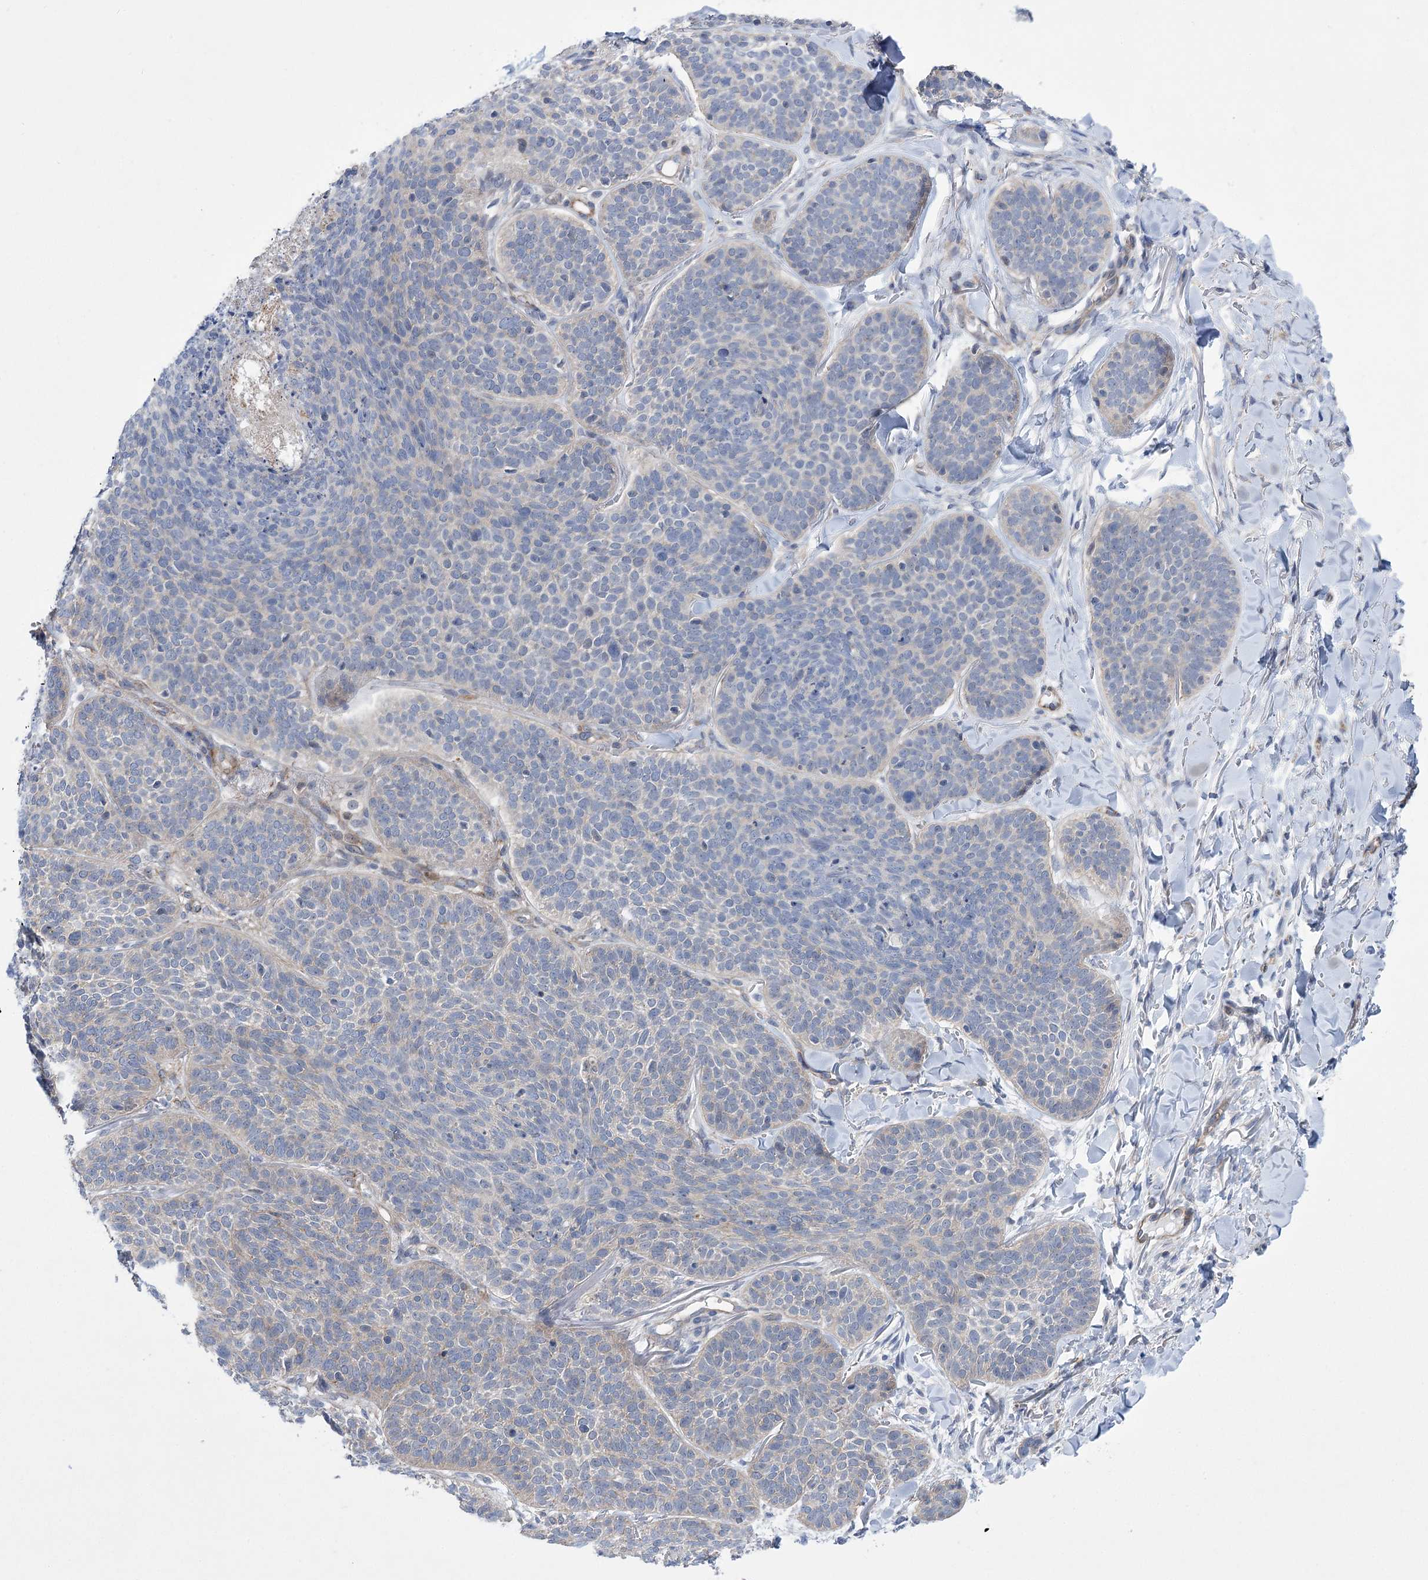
{"staining": {"intensity": "negative", "quantity": "none", "location": "none"}, "tissue": "skin cancer", "cell_type": "Tumor cells", "image_type": "cancer", "snomed": [{"axis": "morphology", "description": "Basal cell carcinoma"}, {"axis": "topography", "description": "Skin"}], "caption": "Immunohistochemistry (IHC) of skin basal cell carcinoma exhibits no expression in tumor cells.", "gene": "THAP6", "patient": {"sex": "male", "age": 85}}